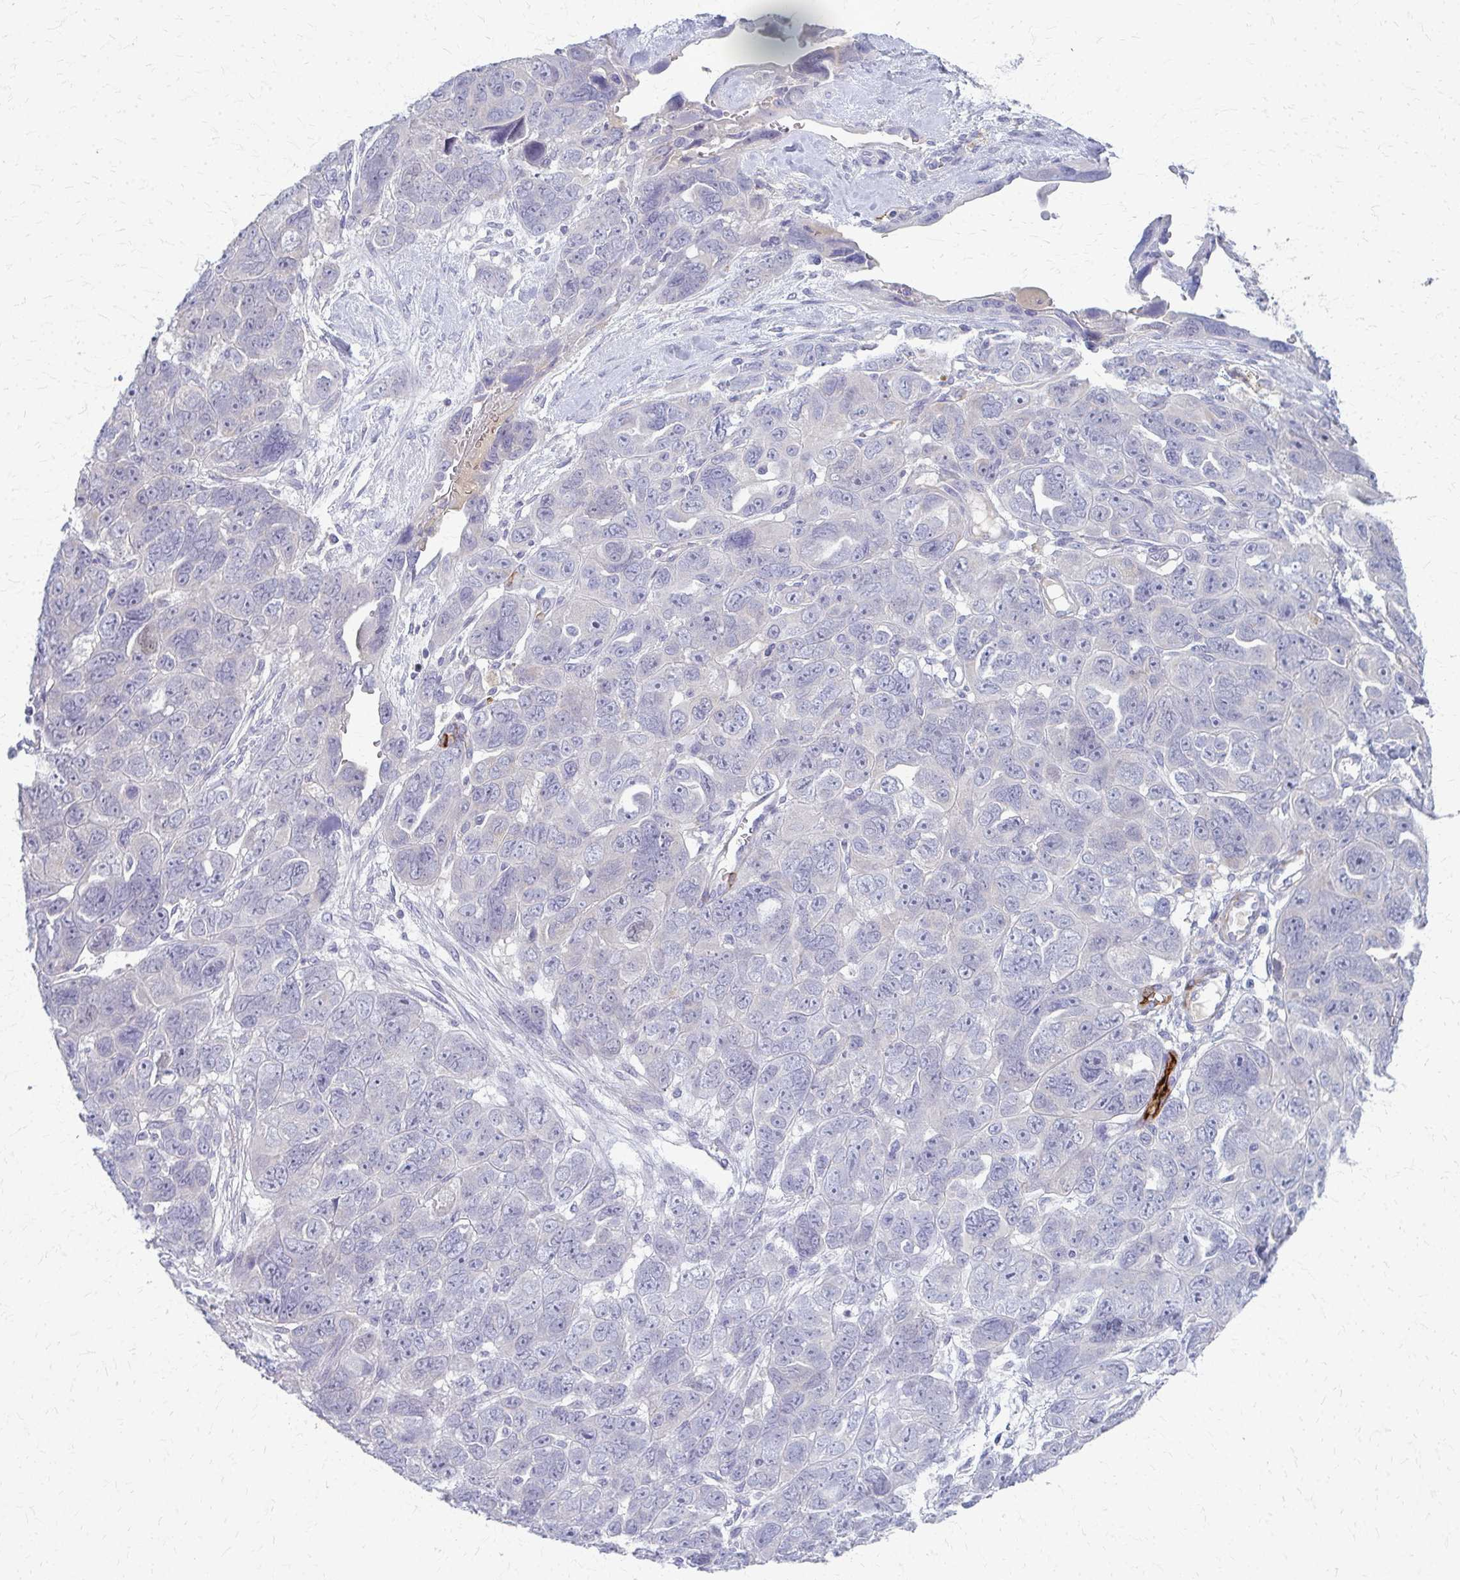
{"staining": {"intensity": "negative", "quantity": "none", "location": "none"}, "tissue": "ovarian cancer", "cell_type": "Tumor cells", "image_type": "cancer", "snomed": [{"axis": "morphology", "description": "Cystadenocarcinoma, serous, NOS"}, {"axis": "topography", "description": "Ovary"}], "caption": "Immunohistochemistry (IHC) of human ovarian cancer (serous cystadenocarcinoma) reveals no staining in tumor cells.", "gene": "ADIPOQ", "patient": {"sex": "female", "age": 63}}